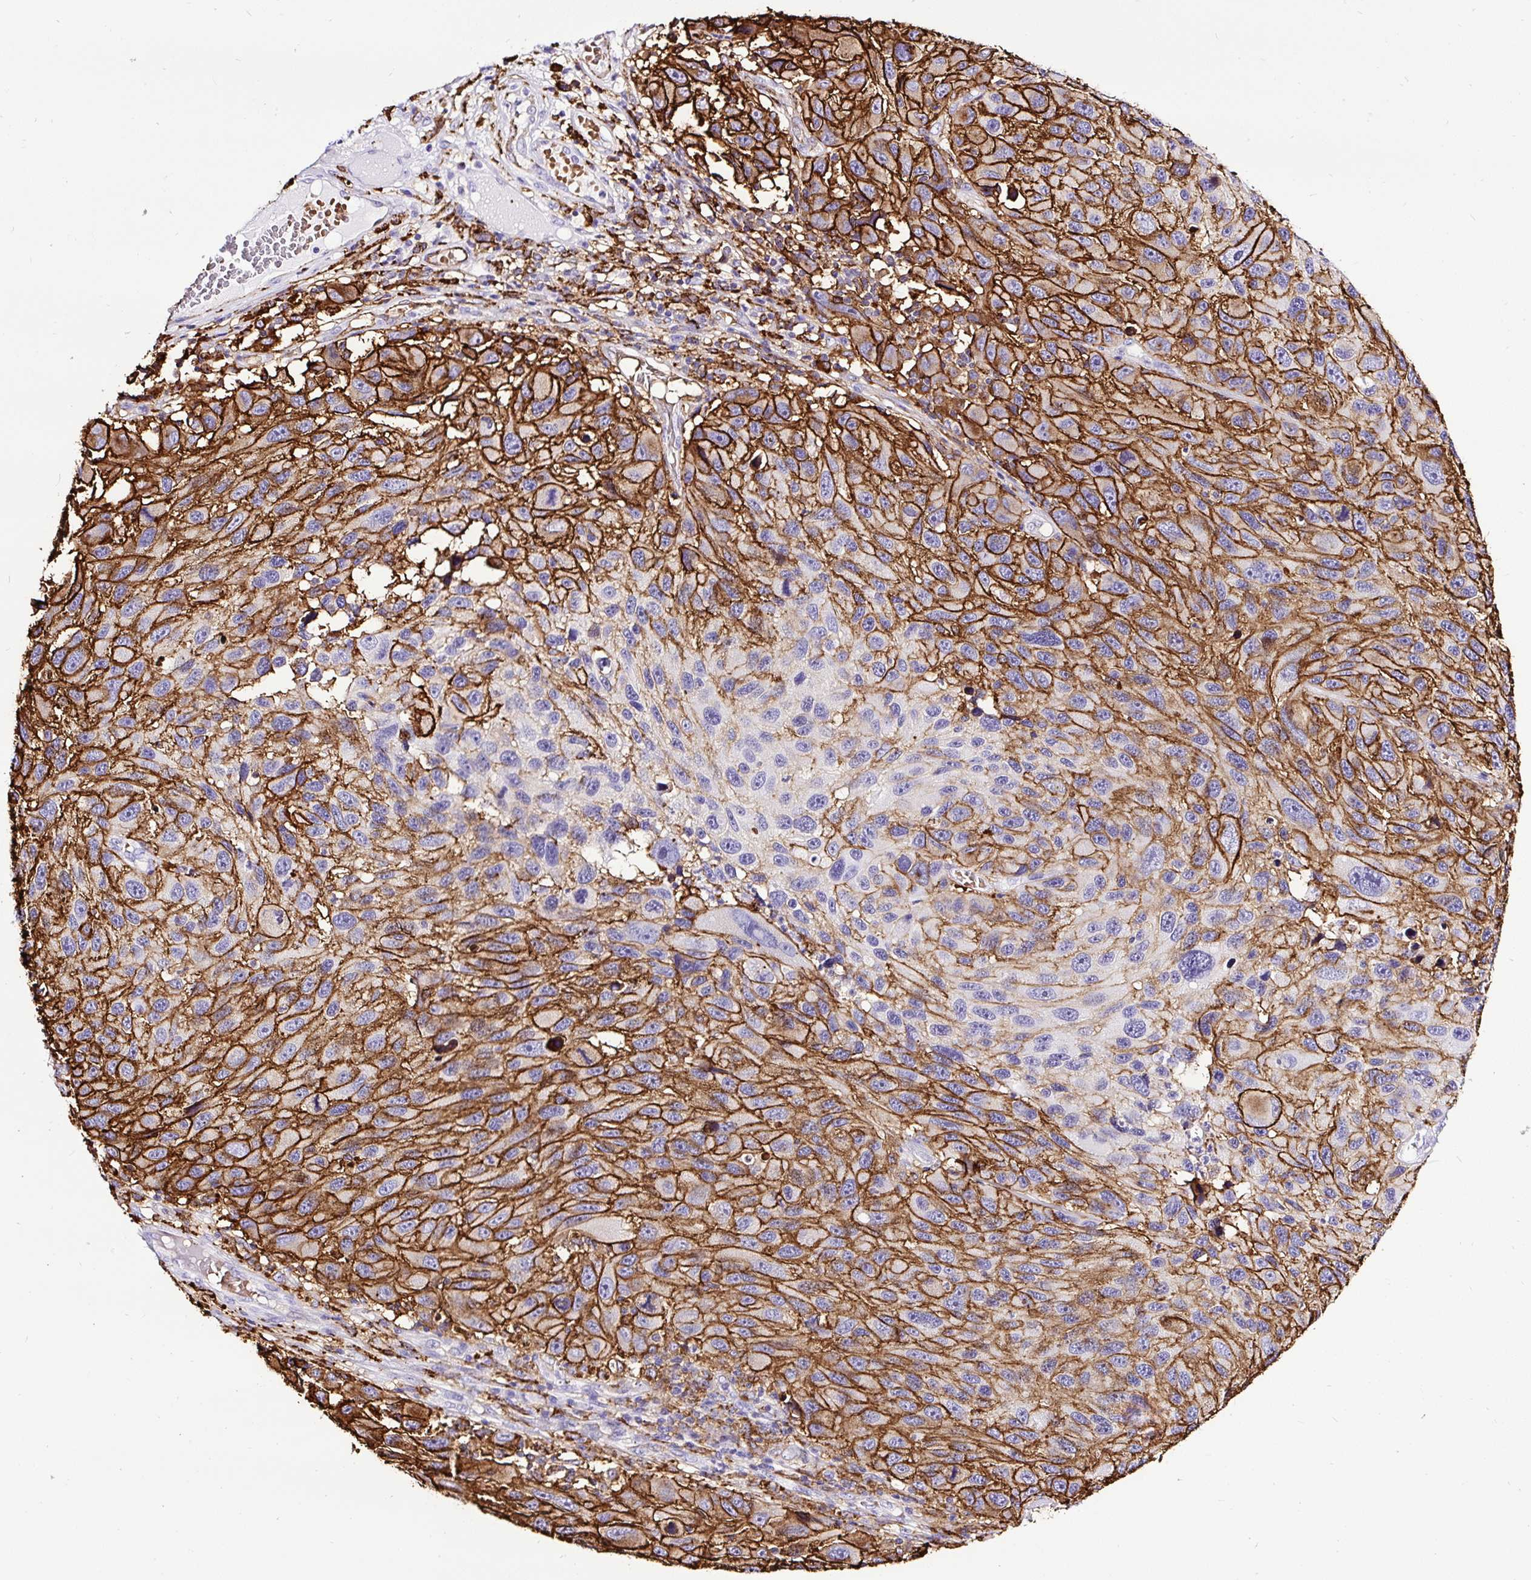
{"staining": {"intensity": "strong", "quantity": "25%-75%", "location": "cytoplasmic/membranous"}, "tissue": "melanoma", "cell_type": "Tumor cells", "image_type": "cancer", "snomed": [{"axis": "morphology", "description": "Malignant melanoma, NOS"}, {"axis": "topography", "description": "Skin"}], "caption": "Strong cytoplasmic/membranous protein staining is appreciated in about 25%-75% of tumor cells in malignant melanoma.", "gene": "HLA-DRA", "patient": {"sex": "male", "age": 53}}